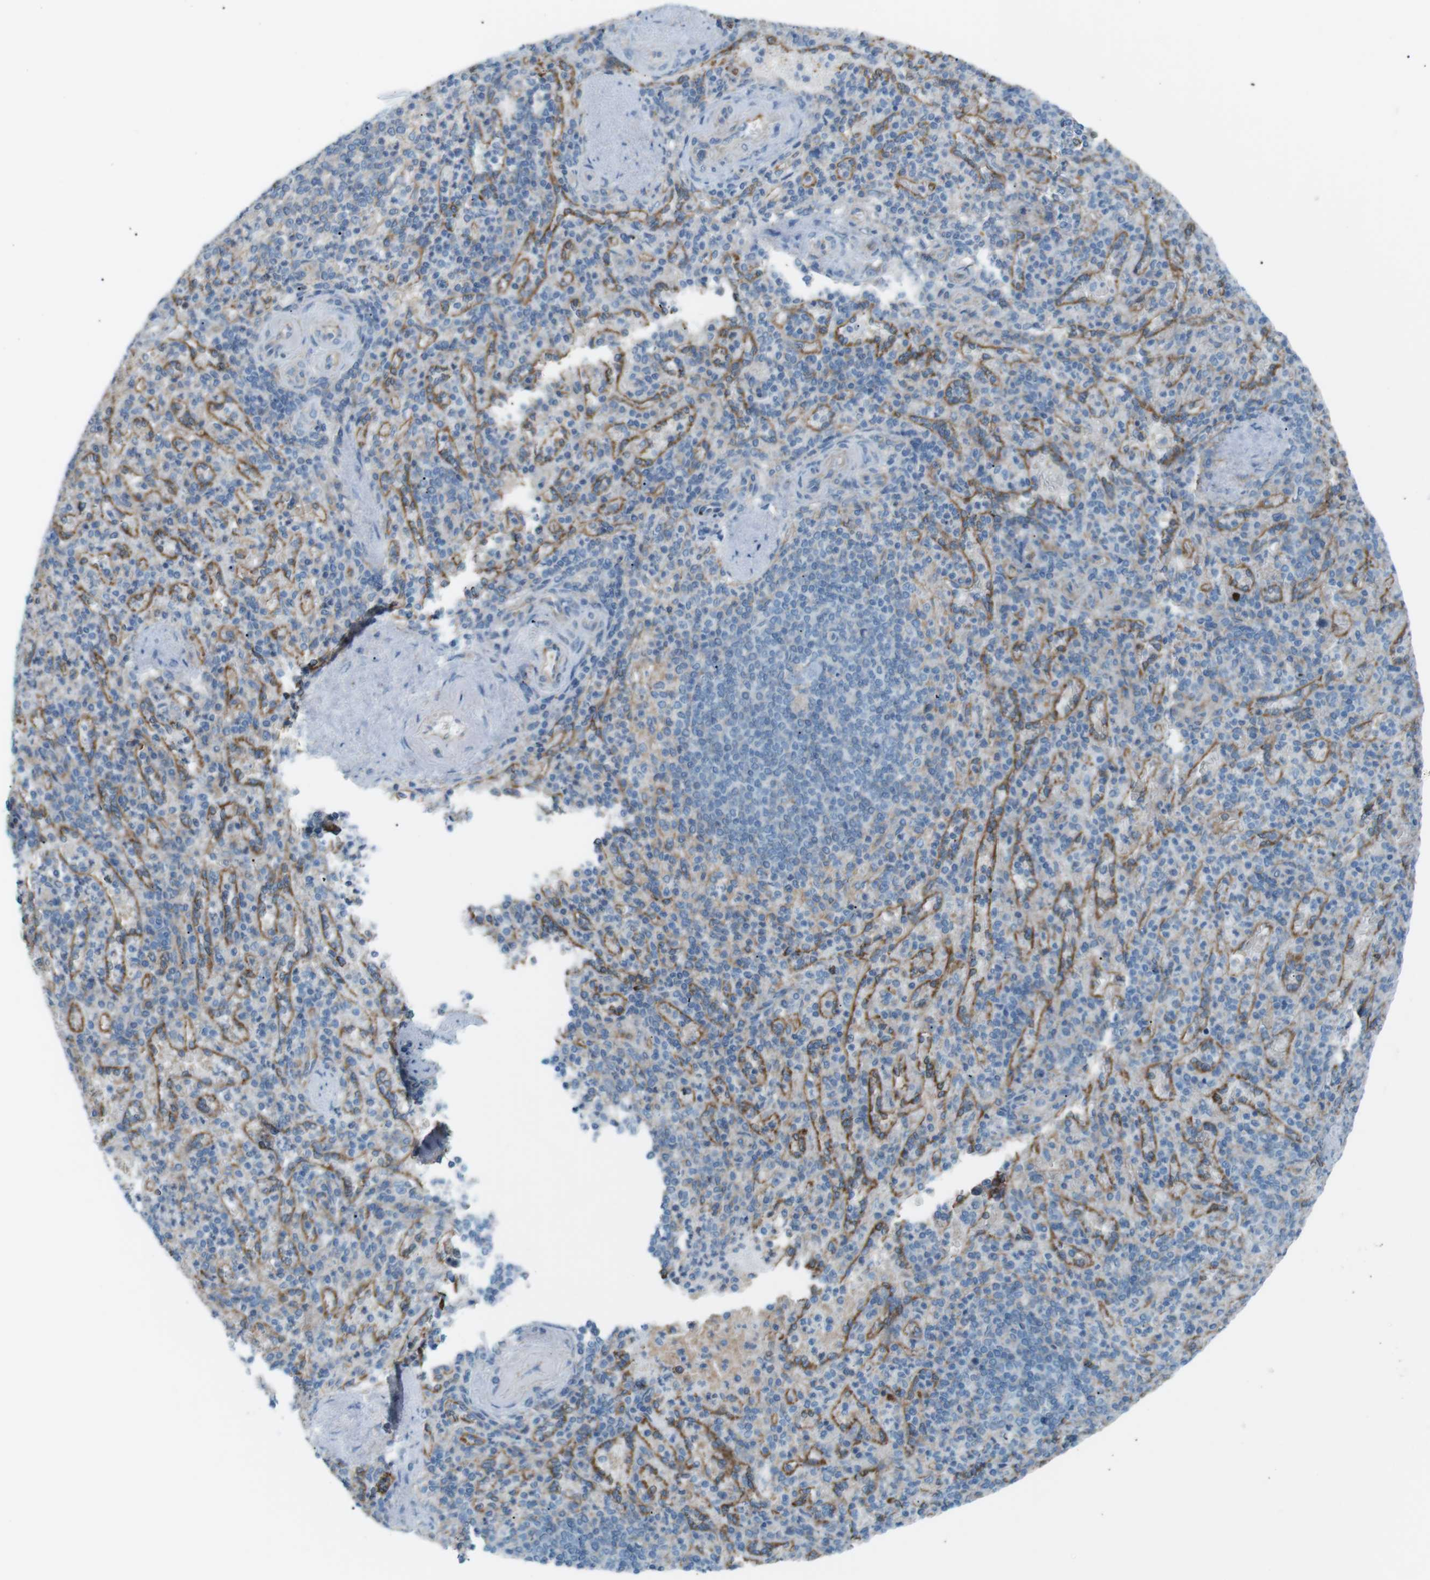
{"staining": {"intensity": "weak", "quantity": "<25%", "location": "cytoplasmic/membranous"}, "tissue": "spleen", "cell_type": "Cells in red pulp", "image_type": "normal", "snomed": [{"axis": "morphology", "description": "Normal tissue, NOS"}, {"axis": "topography", "description": "Spleen"}], "caption": "IHC histopathology image of benign human spleen stained for a protein (brown), which exhibits no positivity in cells in red pulp.", "gene": "VAMP1", "patient": {"sex": "female", "age": 74}}